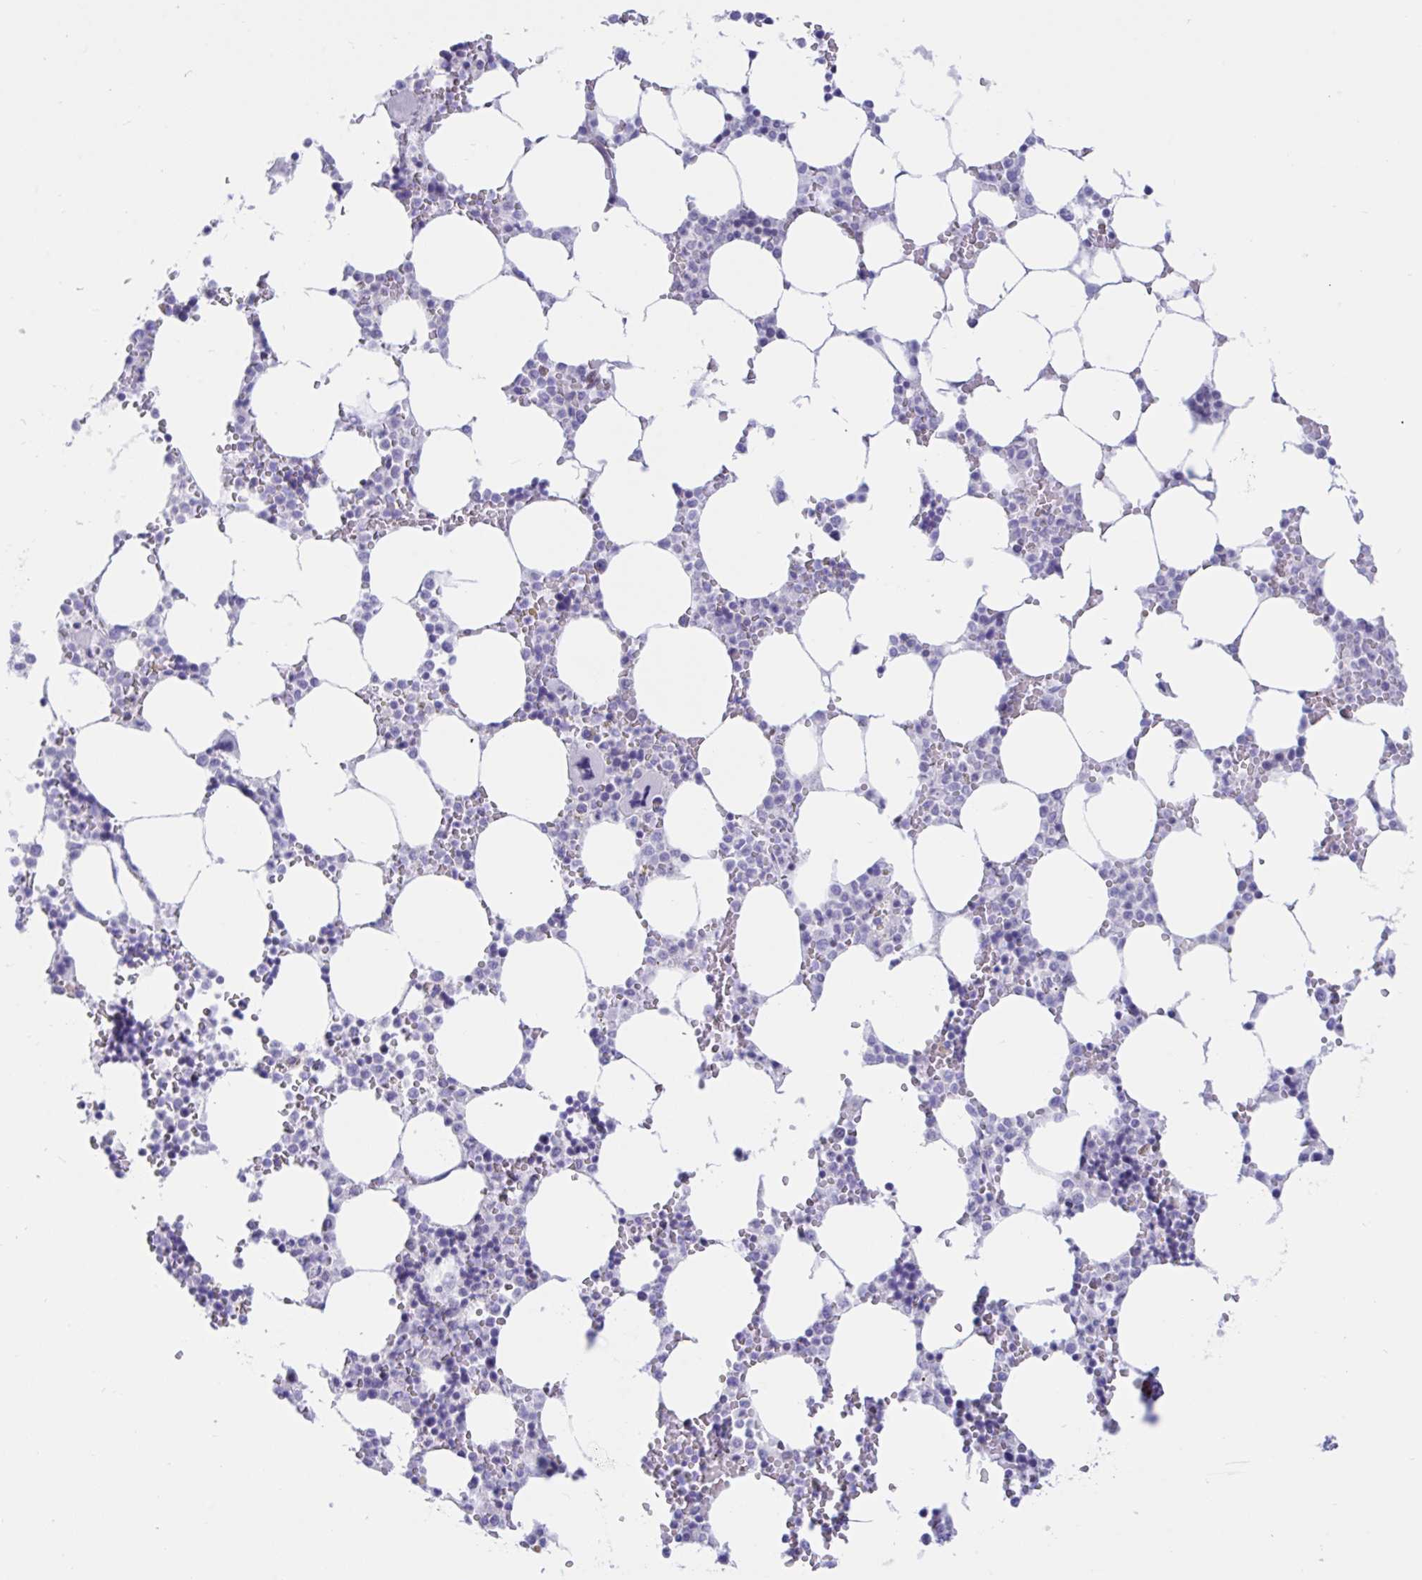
{"staining": {"intensity": "negative", "quantity": "none", "location": "none"}, "tissue": "bone marrow", "cell_type": "Hematopoietic cells", "image_type": "normal", "snomed": [{"axis": "morphology", "description": "Normal tissue, NOS"}, {"axis": "topography", "description": "Bone marrow"}], "caption": "DAB immunohistochemical staining of benign human bone marrow exhibits no significant positivity in hematopoietic cells.", "gene": "IKZF2", "patient": {"sex": "male", "age": 64}}